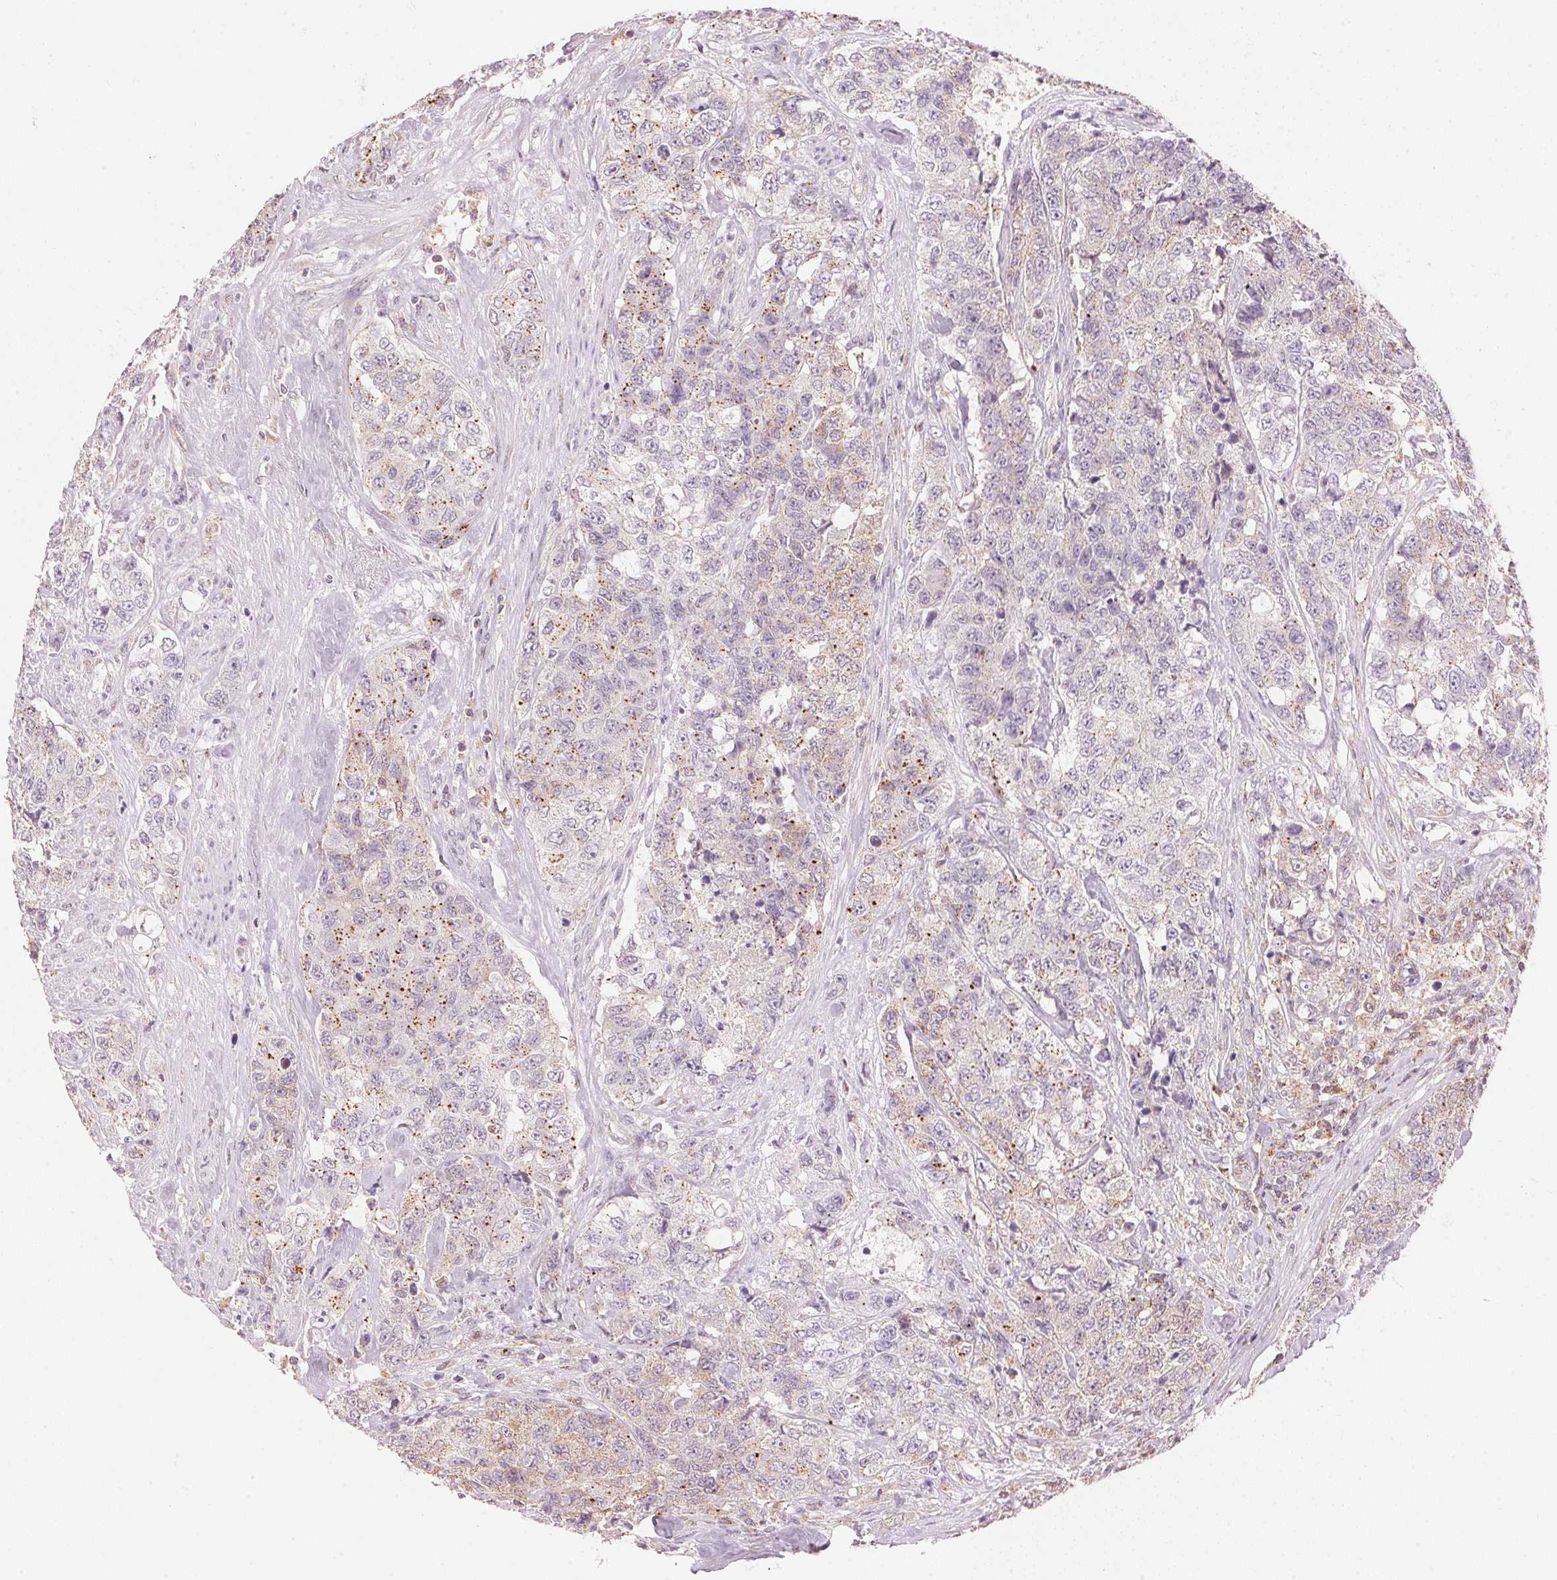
{"staining": {"intensity": "moderate", "quantity": "25%-75%", "location": "cytoplasmic/membranous"}, "tissue": "urothelial cancer", "cell_type": "Tumor cells", "image_type": "cancer", "snomed": [{"axis": "morphology", "description": "Urothelial carcinoma, High grade"}, {"axis": "topography", "description": "Urinary bladder"}], "caption": "Protein positivity by immunohistochemistry (IHC) reveals moderate cytoplasmic/membranous expression in approximately 25%-75% of tumor cells in urothelial cancer.", "gene": "HOXB13", "patient": {"sex": "female", "age": 78}}